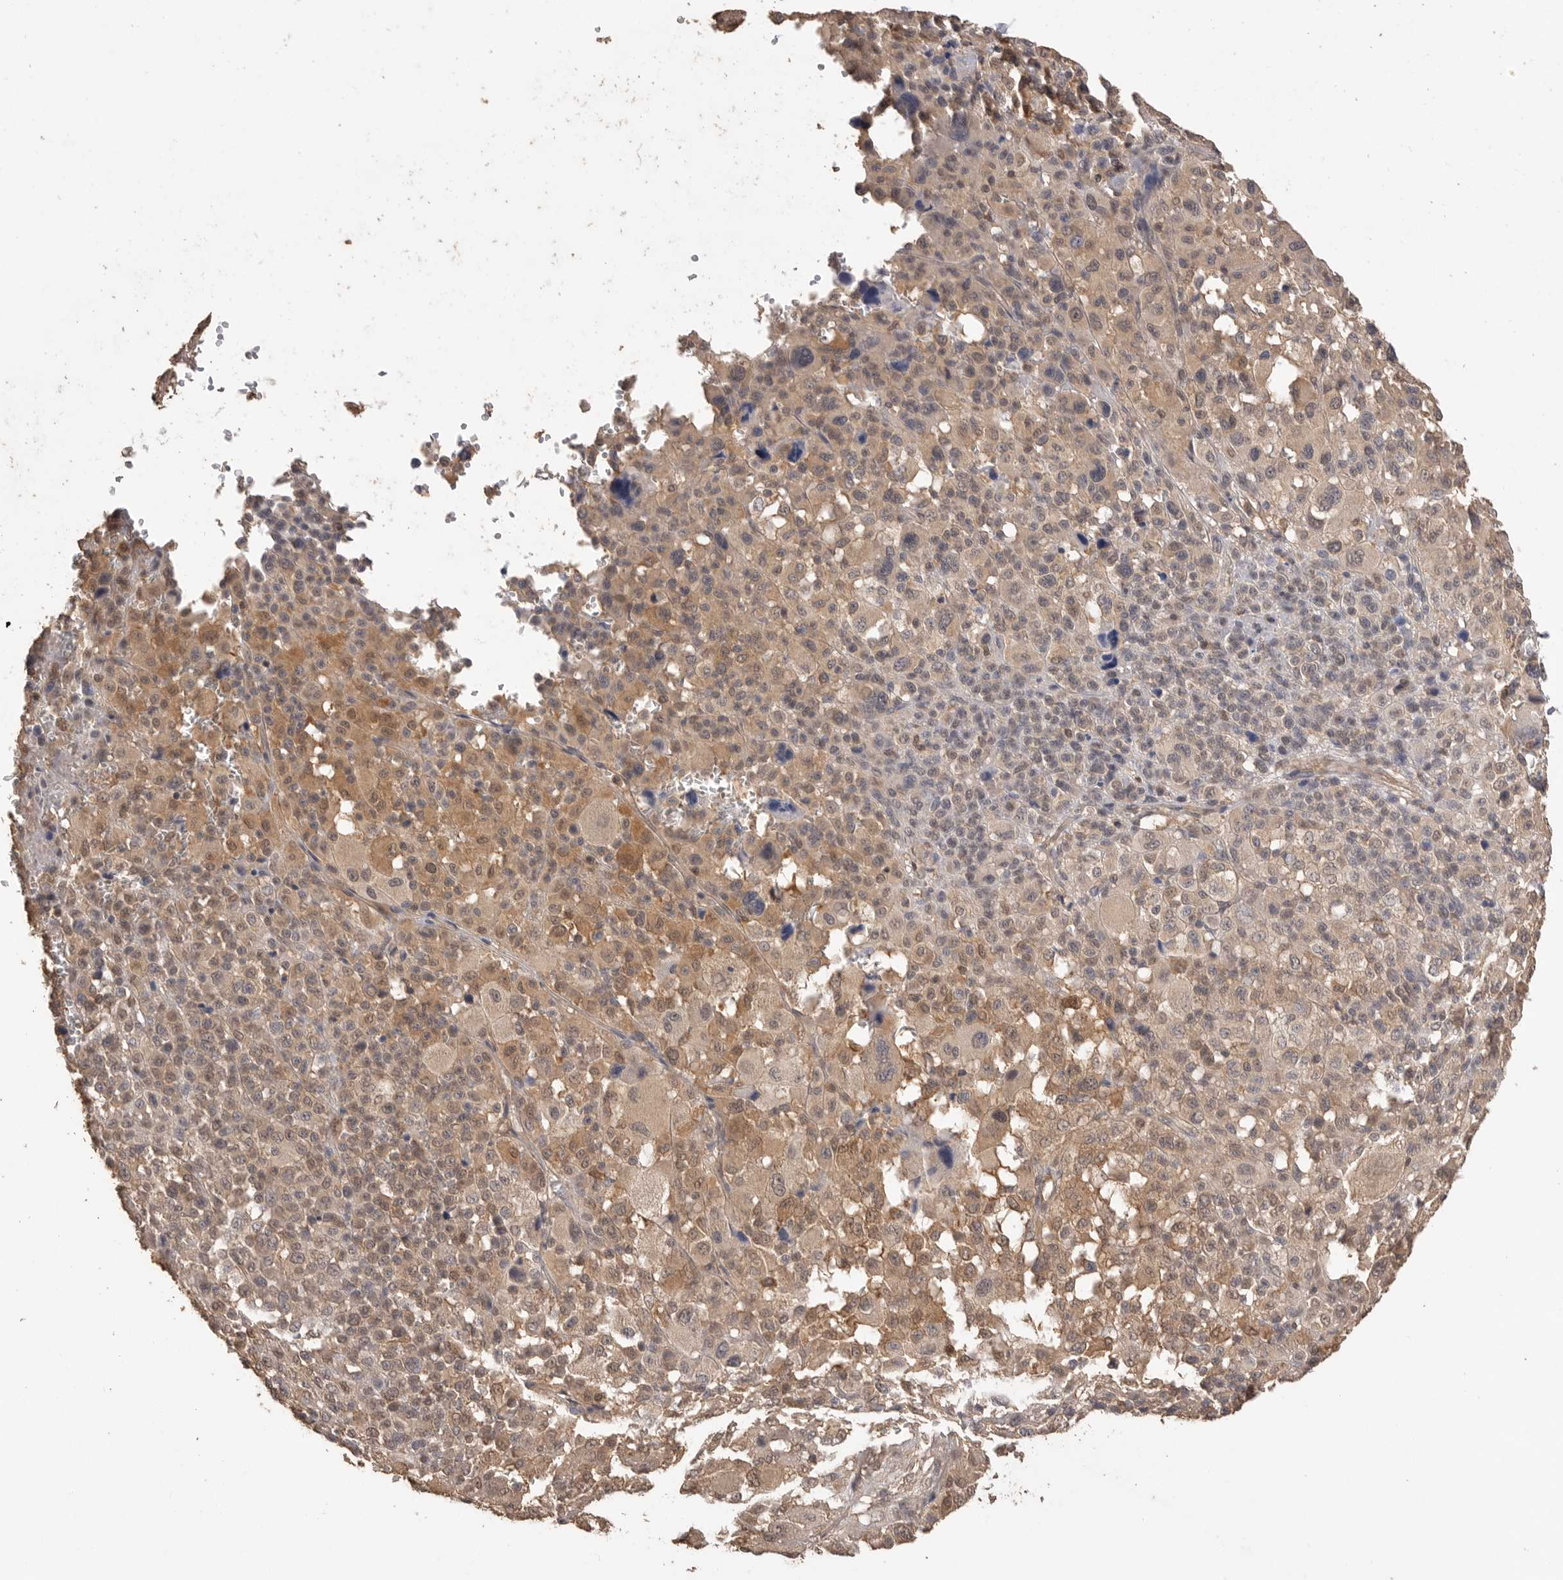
{"staining": {"intensity": "moderate", "quantity": ">75%", "location": "cytoplasmic/membranous,nuclear"}, "tissue": "melanoma", "cell_type": "Tumor cells", "image_type": "cancer", "snomed": [{"axis": "morphology", "description": "Malignant melanoma, Metastatic site"}, {"axis": "topography", "description": "Skin"}], "caption": "Malignant melanoma (metastatic site) tissue reveals moderate cytoplasmic/membranous and nuclear positivity in about >75% of tumor cells, visualized by immunohistochemistry. The protein is shown in brown color, while the nuclei are stained blue.", "gene": "MAP2K1", "patient": {"sex": "female", "age": 74}}